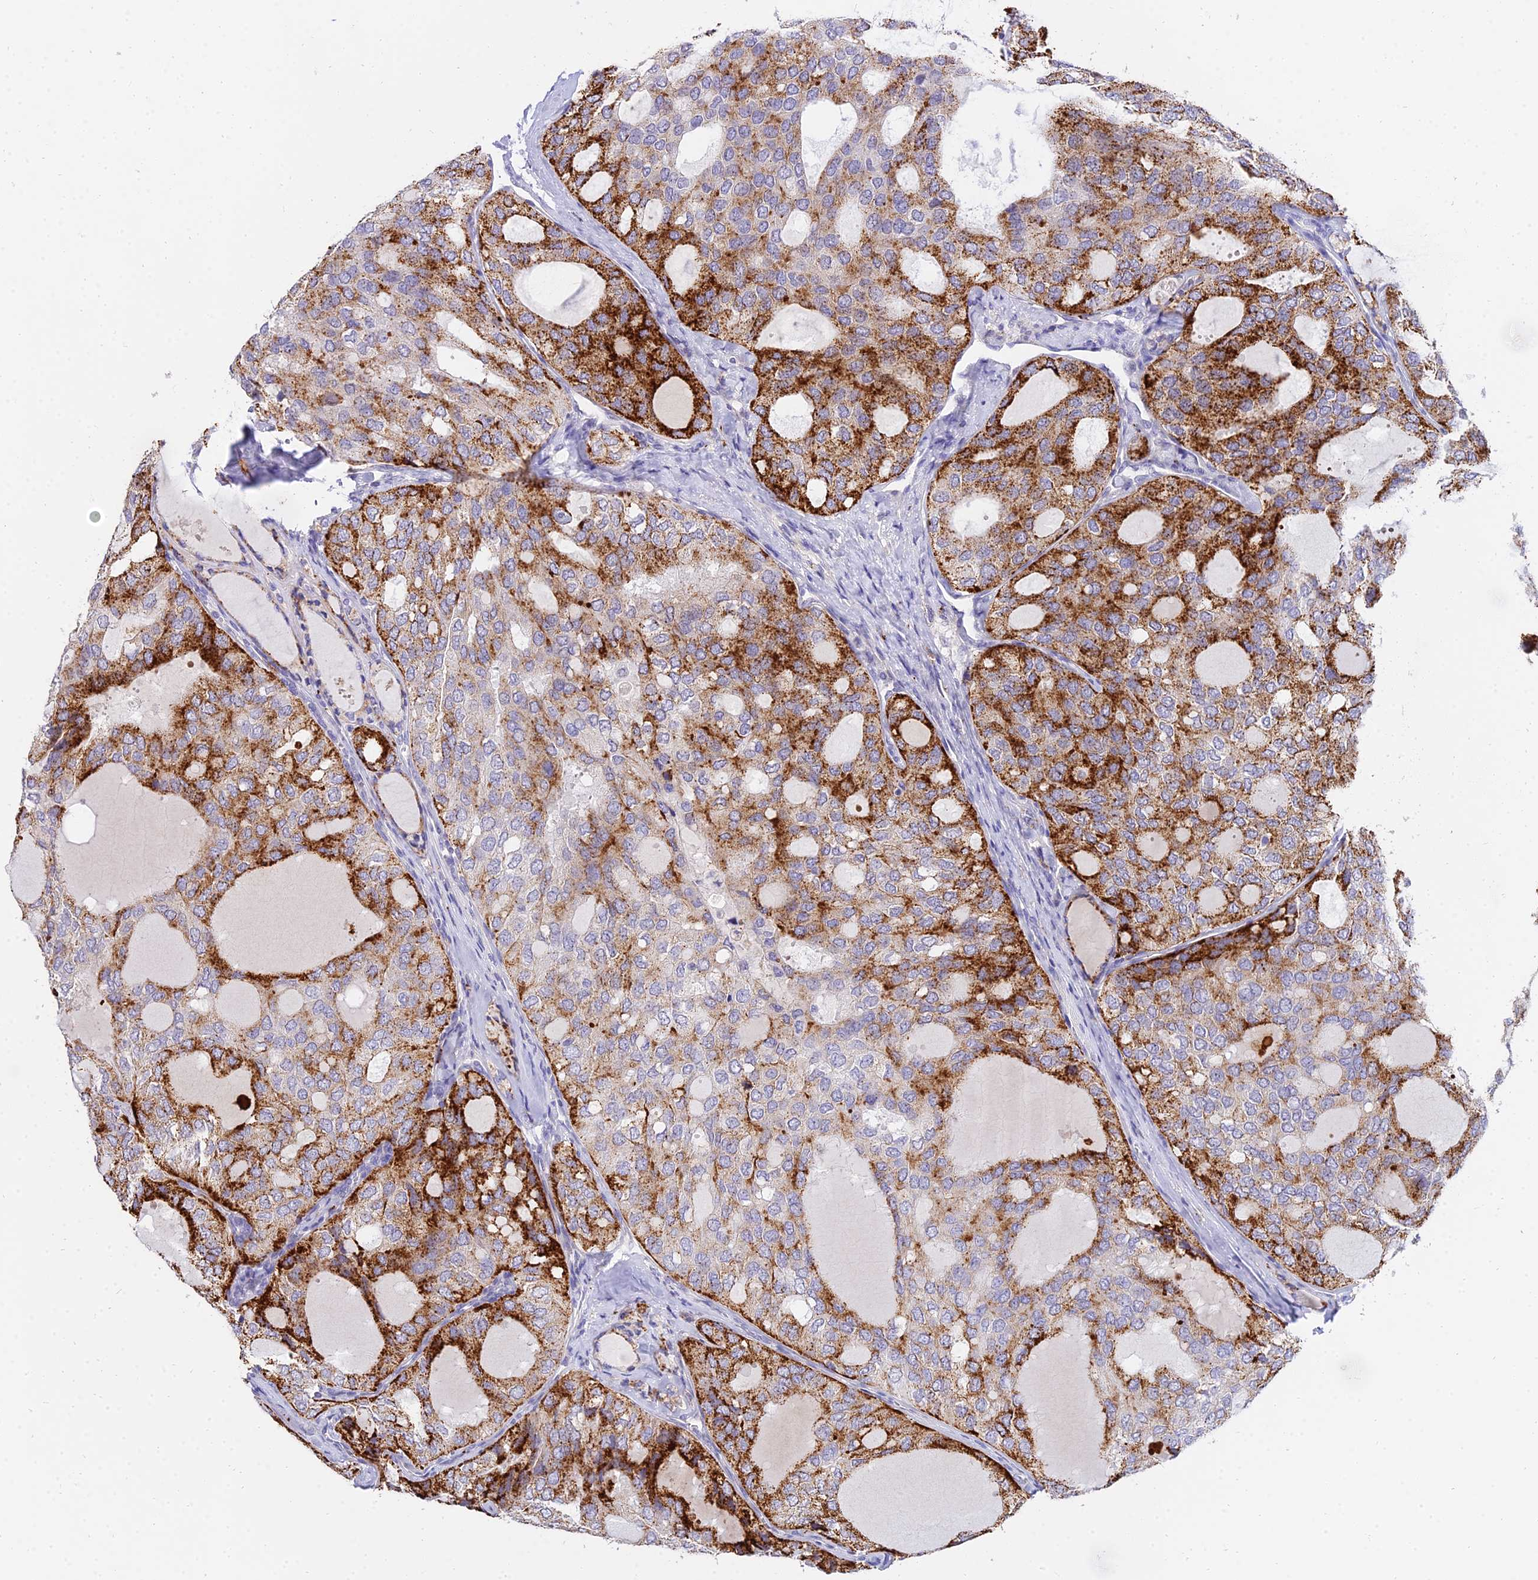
{"staining": {"intensity": "strong", "quantity": ">75%", "location": "cytoplasmic/membranous"}, "tissue": "thyroid cancer", "cell_type": "Tumor cells", "image_type": "cancer", "snomed": [{"axis": "morphology", "description": "Follicular adenoma carcinoma, NOS"}, {"axis": "topography", "description": "Thyroid gland"}], "caption": "Protein staining shows strong cytoplasmic/membranous expression in about >75% of tumor cells in follicular adenoma carcinoma (thyroid). The staining was performed using DAB (3,3'-diaminobenzidine) to visualize the protein expression in brown, while the nuclei were stained in blue with hematoxylin (Magnification: 20x).", "gene": "VWC2L", "patient": {"sex": "male", "age": 75}}